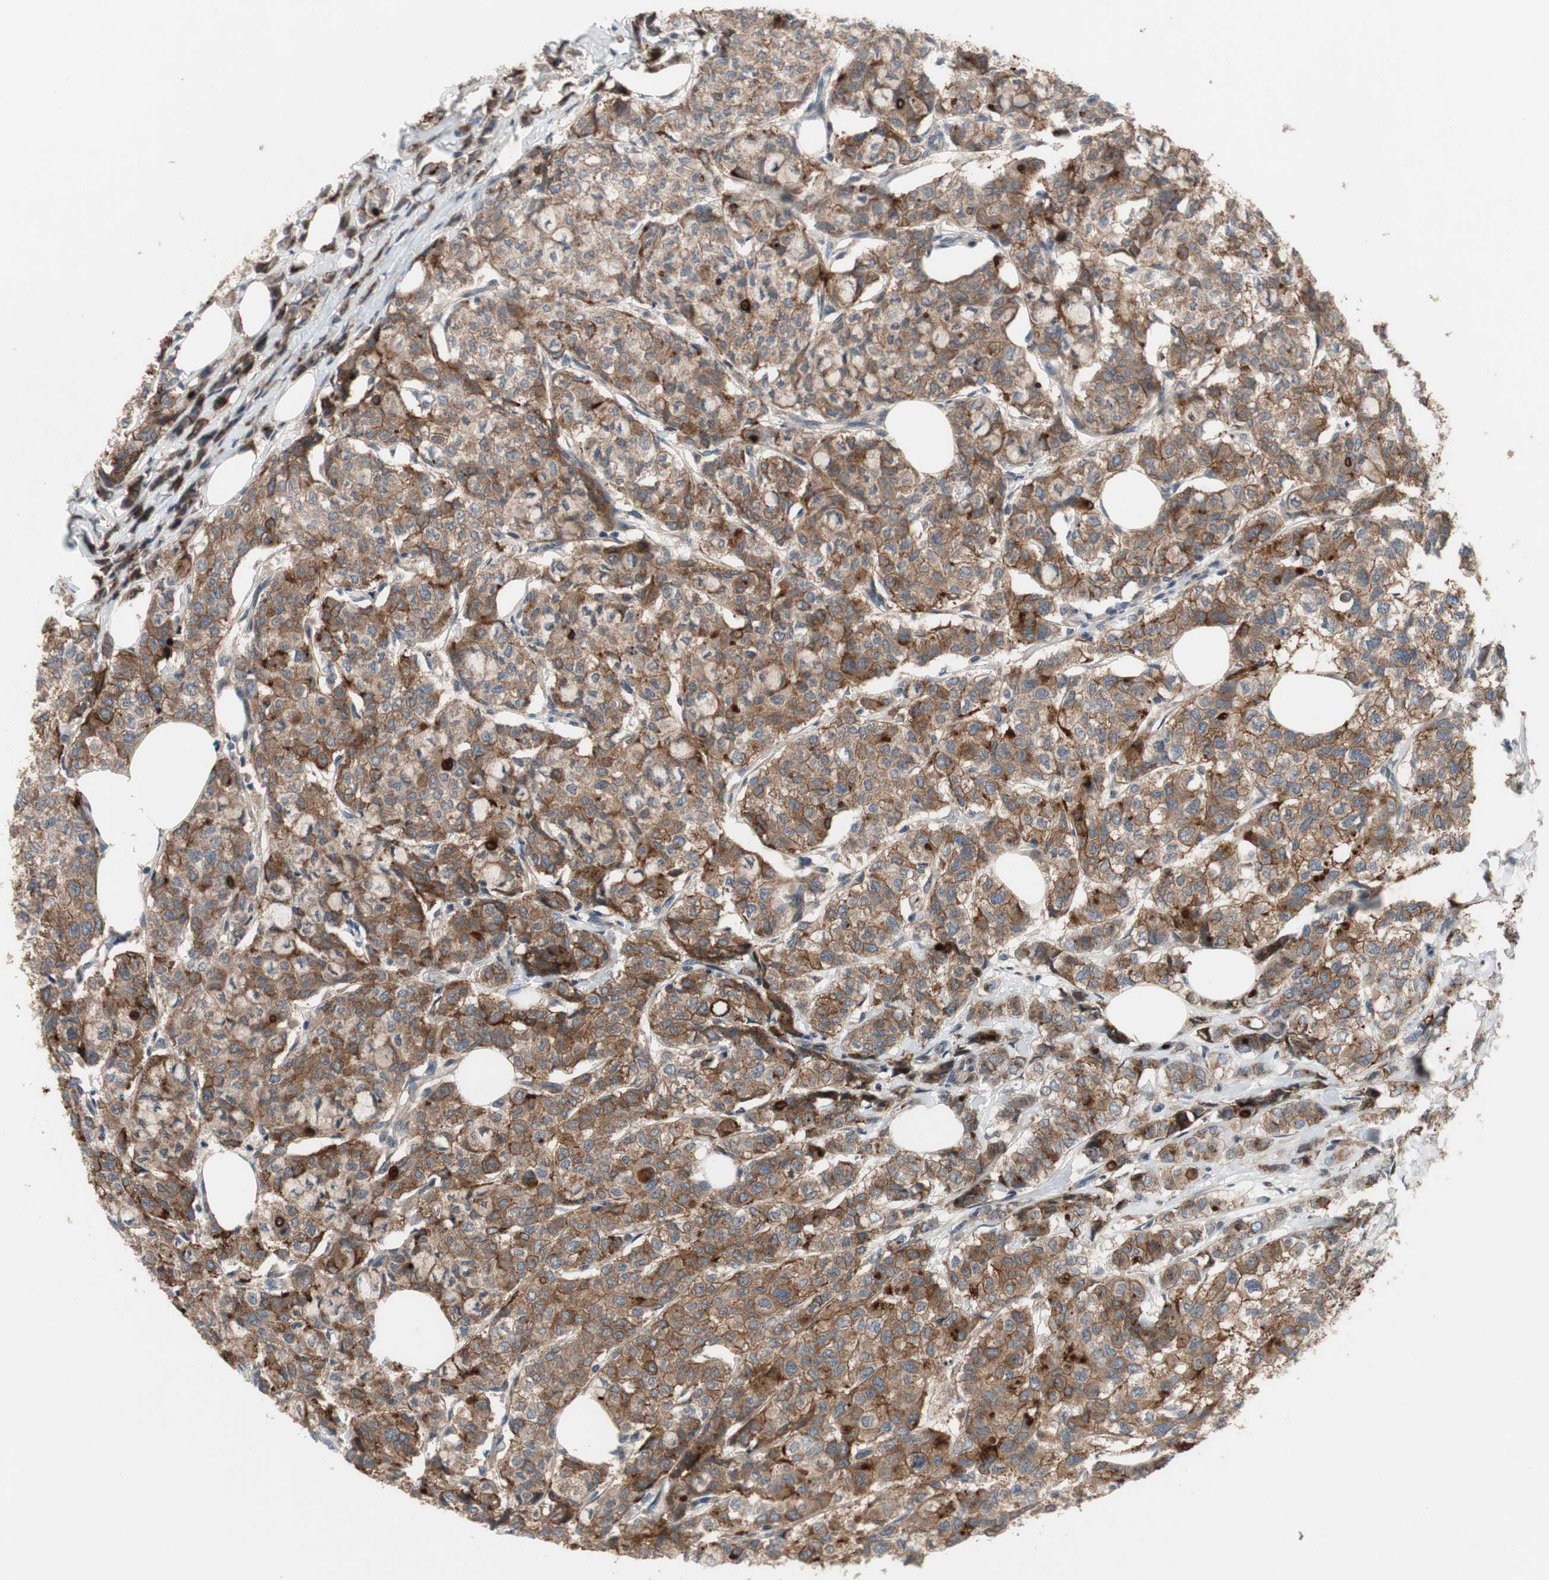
{"staining": {"intensity": "moderate", "quantity": ">75%", "location": "cytoplasmic/membranous"}, "tissue": "breast cancer", "cell_type": "Tumor cells", "image_type": "cancer", "snomed": [{"axis": "morphology", "description": "Lobular carcinoma"}, {"axis": "topography", "description": "Breast"}], "caption": "Immunohistochemistry staining of breast cancer, which reveals medium levels of moderate cytoplasmic/membranous expression in about >75% of tumor cells indicating moderate cytoplasmic/membranous protein expression. The staining was performed using DAB (3,3'-diaminobenzidine) (brown) for protein detection and nuclei were counterstained in hematoxylin (blue).", "gene": "OAZ1", "patient": {"sex": "female", "age": 60}}